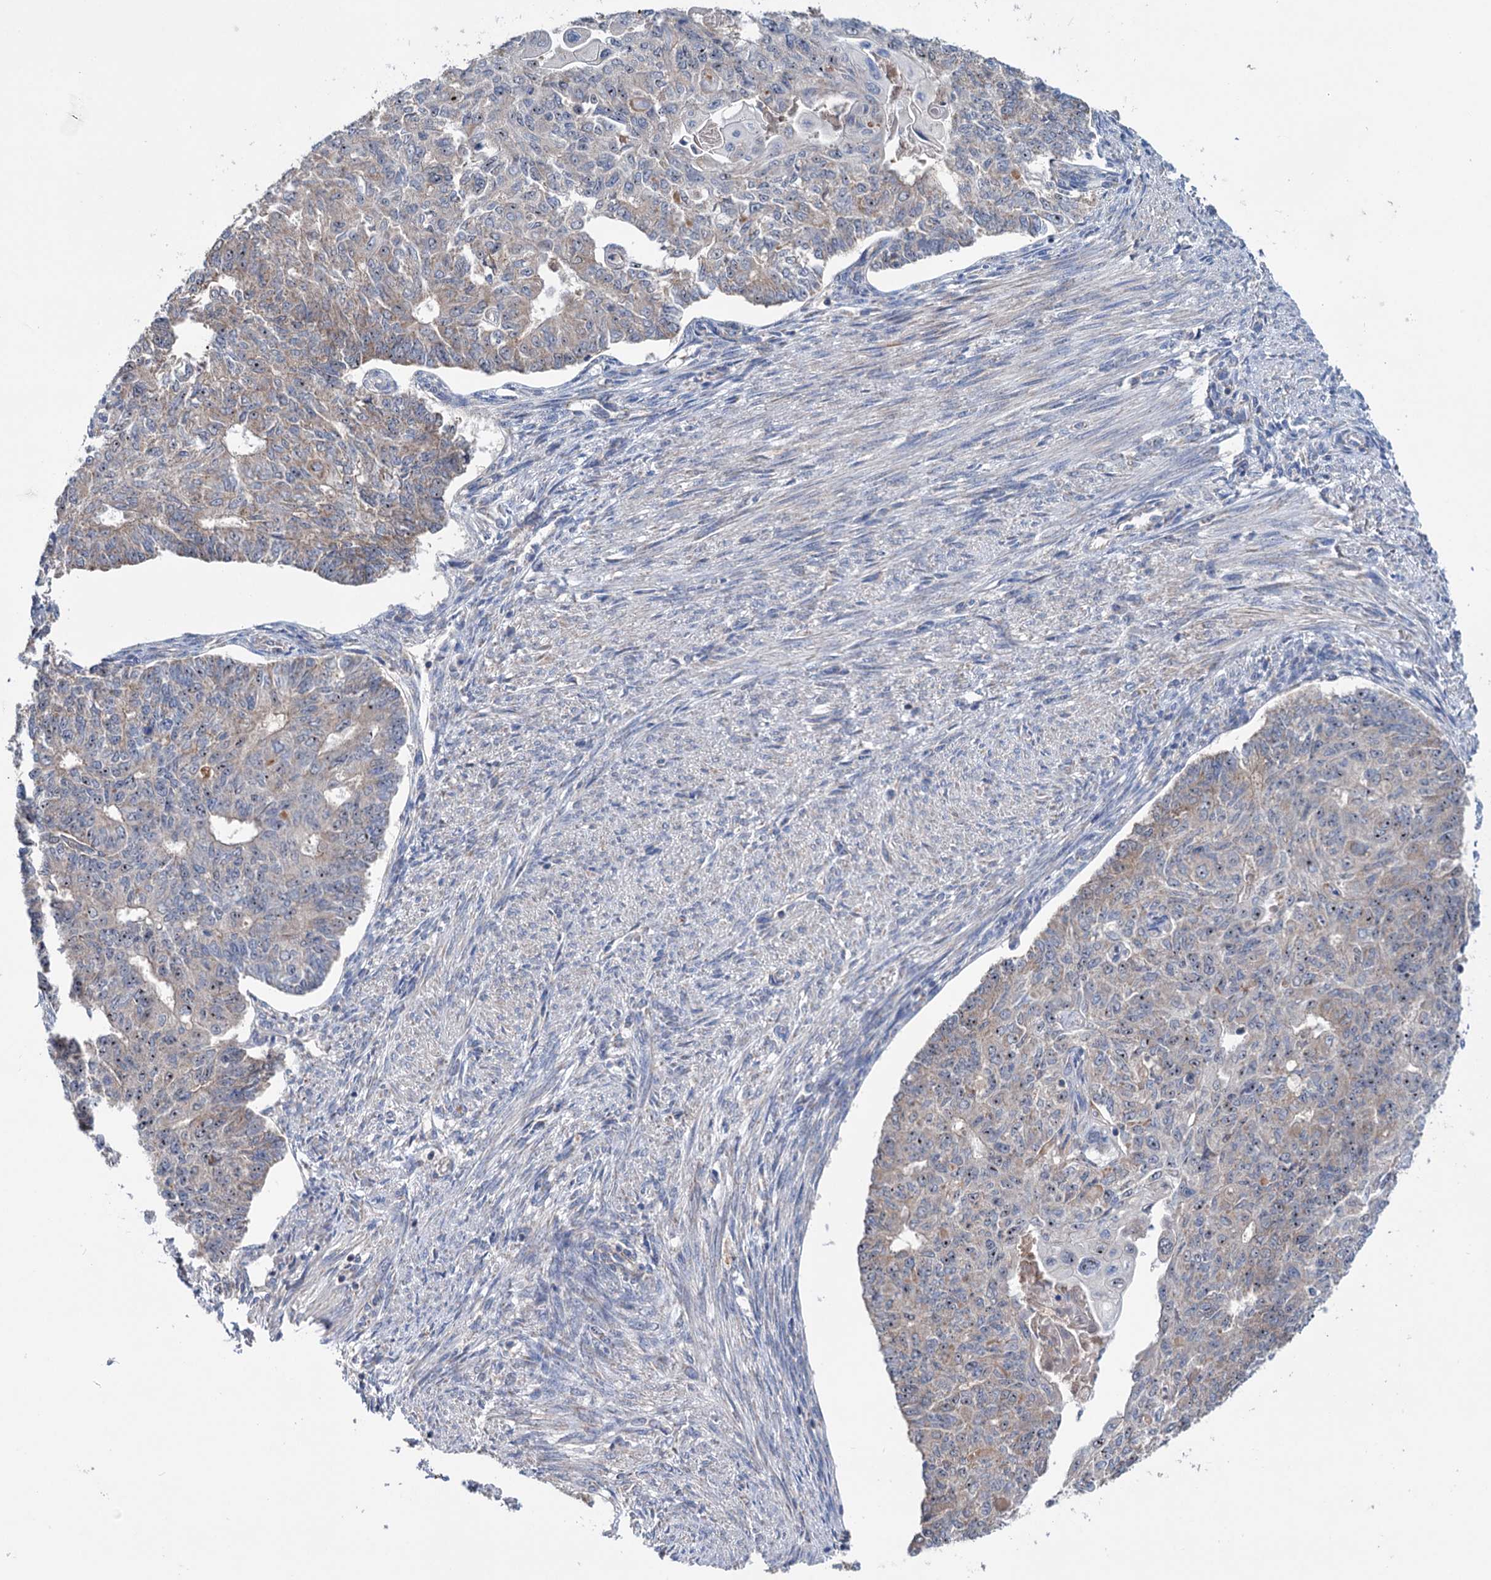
{"staining": {"intensity": "weak", "quantity": "25%-75%", "location": "cytoplasmic/membranous"}, "tissue": "endometrial cancer", "cell_type": "Tumor cells", "image_type": "cancer", "snomed": [{"axis": "morphology", "description": "Adenocarcinoma, NOS"}, {"axis": "topography", "description": "Endometrium"}], "caption": "This micrograph reveals endometrial cancer (adenocarcinoma) stained with immunohistochemistry to label a protein in brown. The cytoplasmic/membranous of tumor cells show weak positivity for the protein. Nuclei are counter-stained blue.", "gene": "HTR3B", "patient": {"sex": "female", "age": 32}}